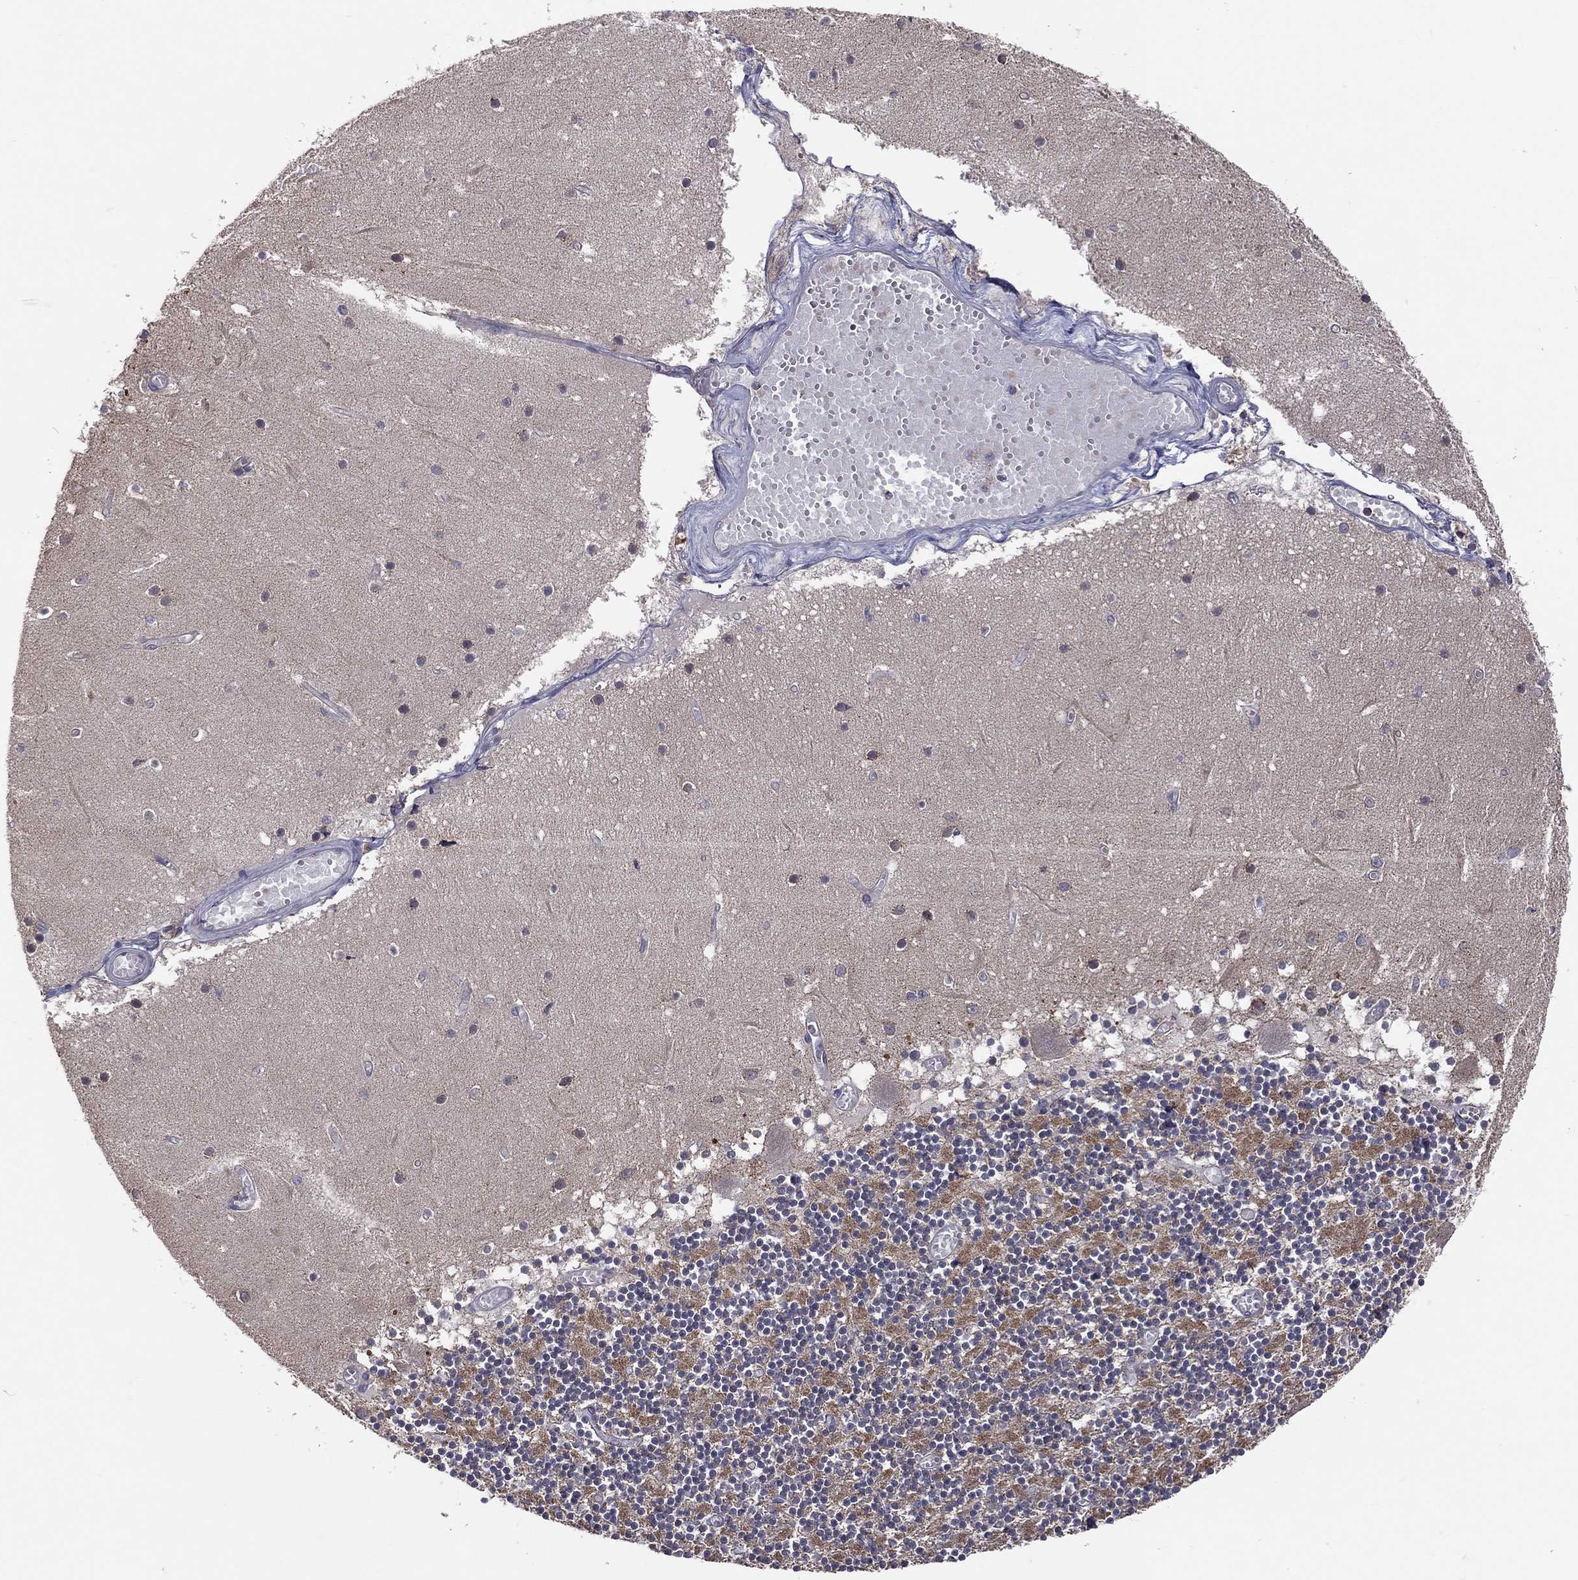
{"staining": {"intensity": "negative", "quantity": "none", "location": "none"}, "tissue": "cerebellum", "cell_type": "Cells in granular layer", "image_type": "normal", "snomed": [{"axis": "morphology", "description": "Normal tissue, NOS"}, {"axis": "topography", "description": "Cerebellum"}], "caption": "DAB (3,3'-diaminobenzidine) immunohistochemical staining of normal cerebellum reveals no significant staining in cells in granular layer. Nuclei are stained in blue.", "gene": "STARD3", "patient": {"sex": "female", "age": 28}}